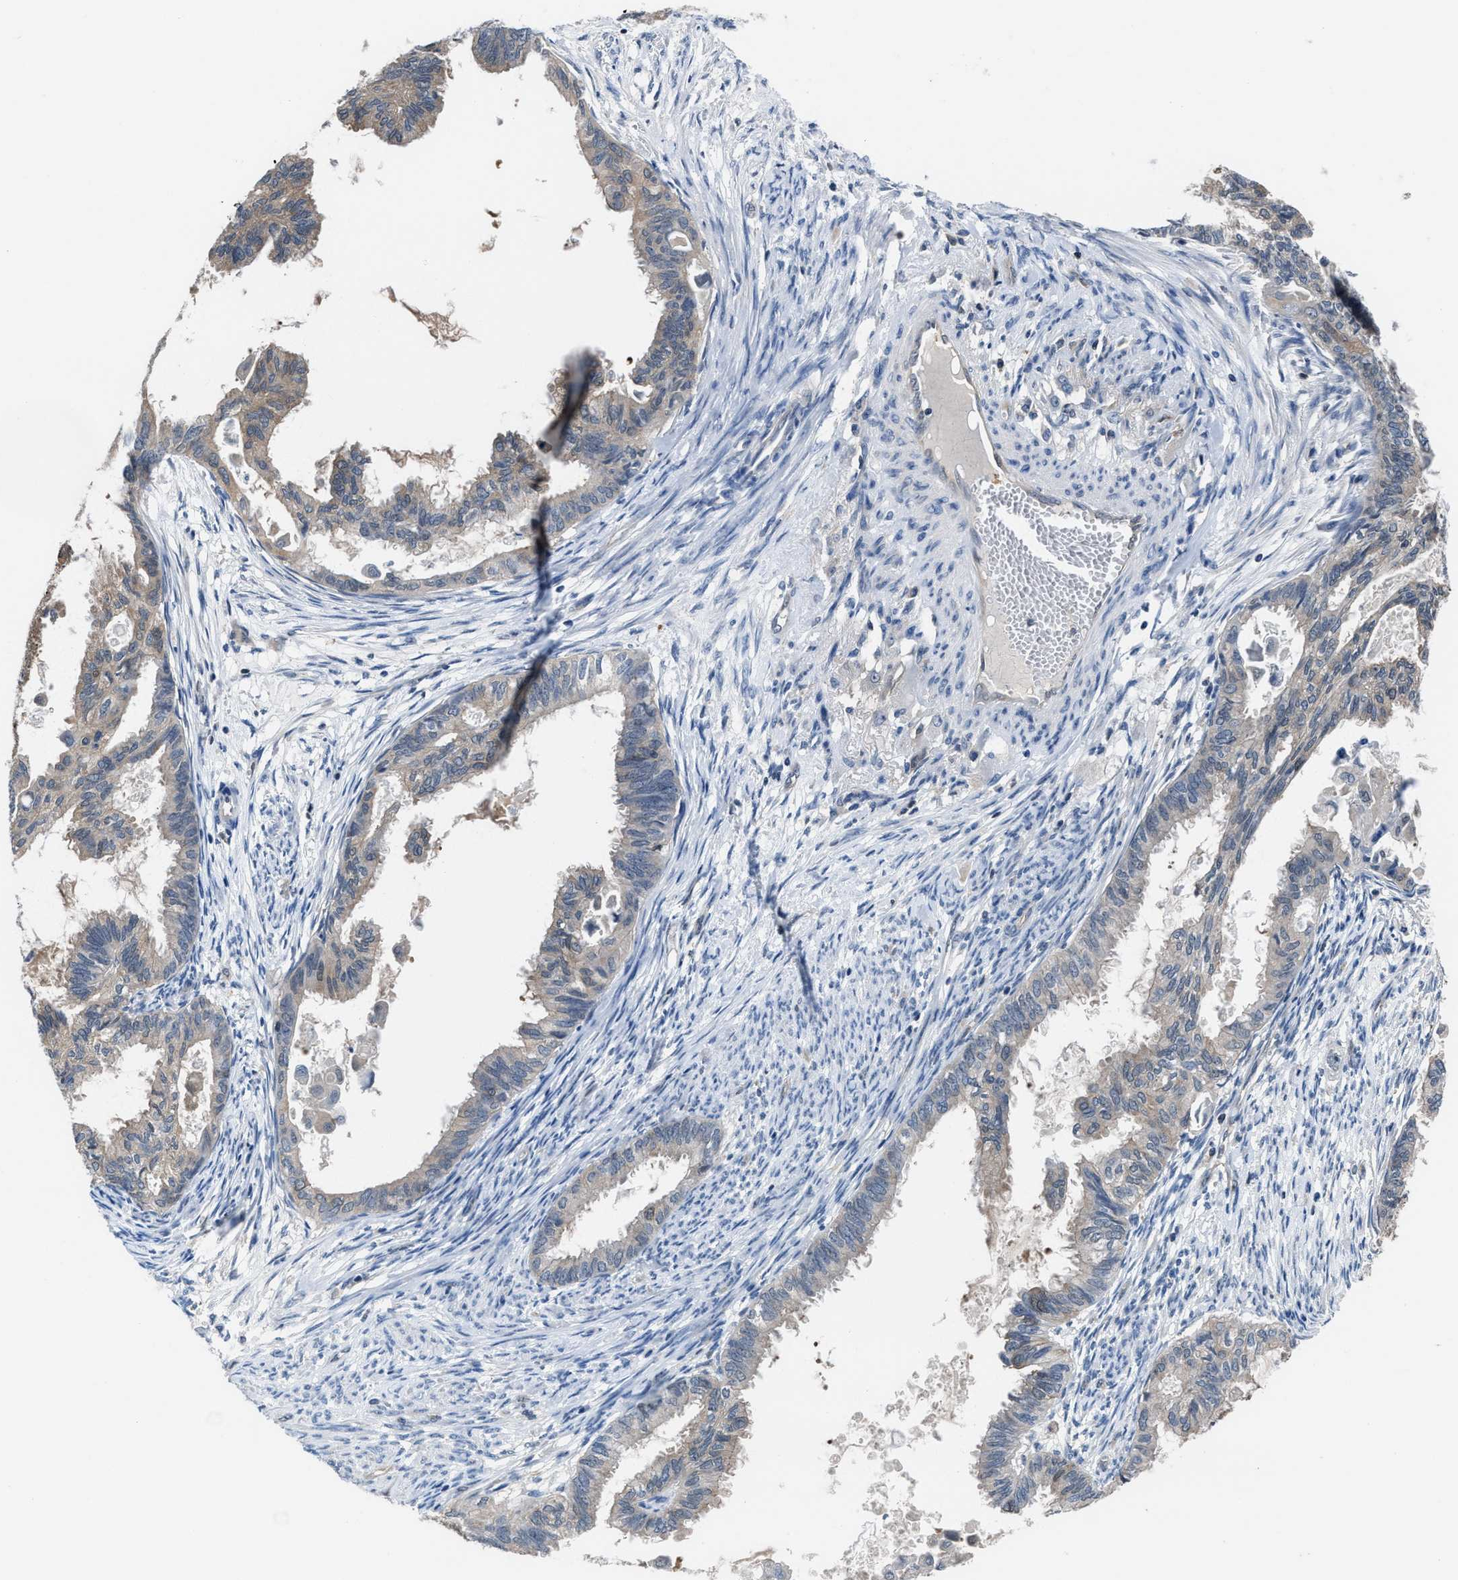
{"staining": {"intensity": "weak", "quantity": "<25%", "location": "cytoplasmic/membranous"}, "tissue": "cervical cancer", "cell_type": "Tumor cells", "image_type": "cancer", "snomed": [{"axis": "morphology", "description": "Normal tissue, NOS"}, {"axis": "morphology", "description": "Adenocarcinoma, NOS"}, {"axis": "topography", "description": "Cervix"}, {"axis": "topography", "description": "Endometrium"}], "caption": "The micrograph displays no significant positivity in tumor cells of cervical cancer (adenocarcinoma). (Brightfield microscopy of DAB (3,3'-diaminobenzidine) immunohistochemistry at high magnification).", "gene": "NUDT5", "patient": {"sex": "female", "age": 86}}